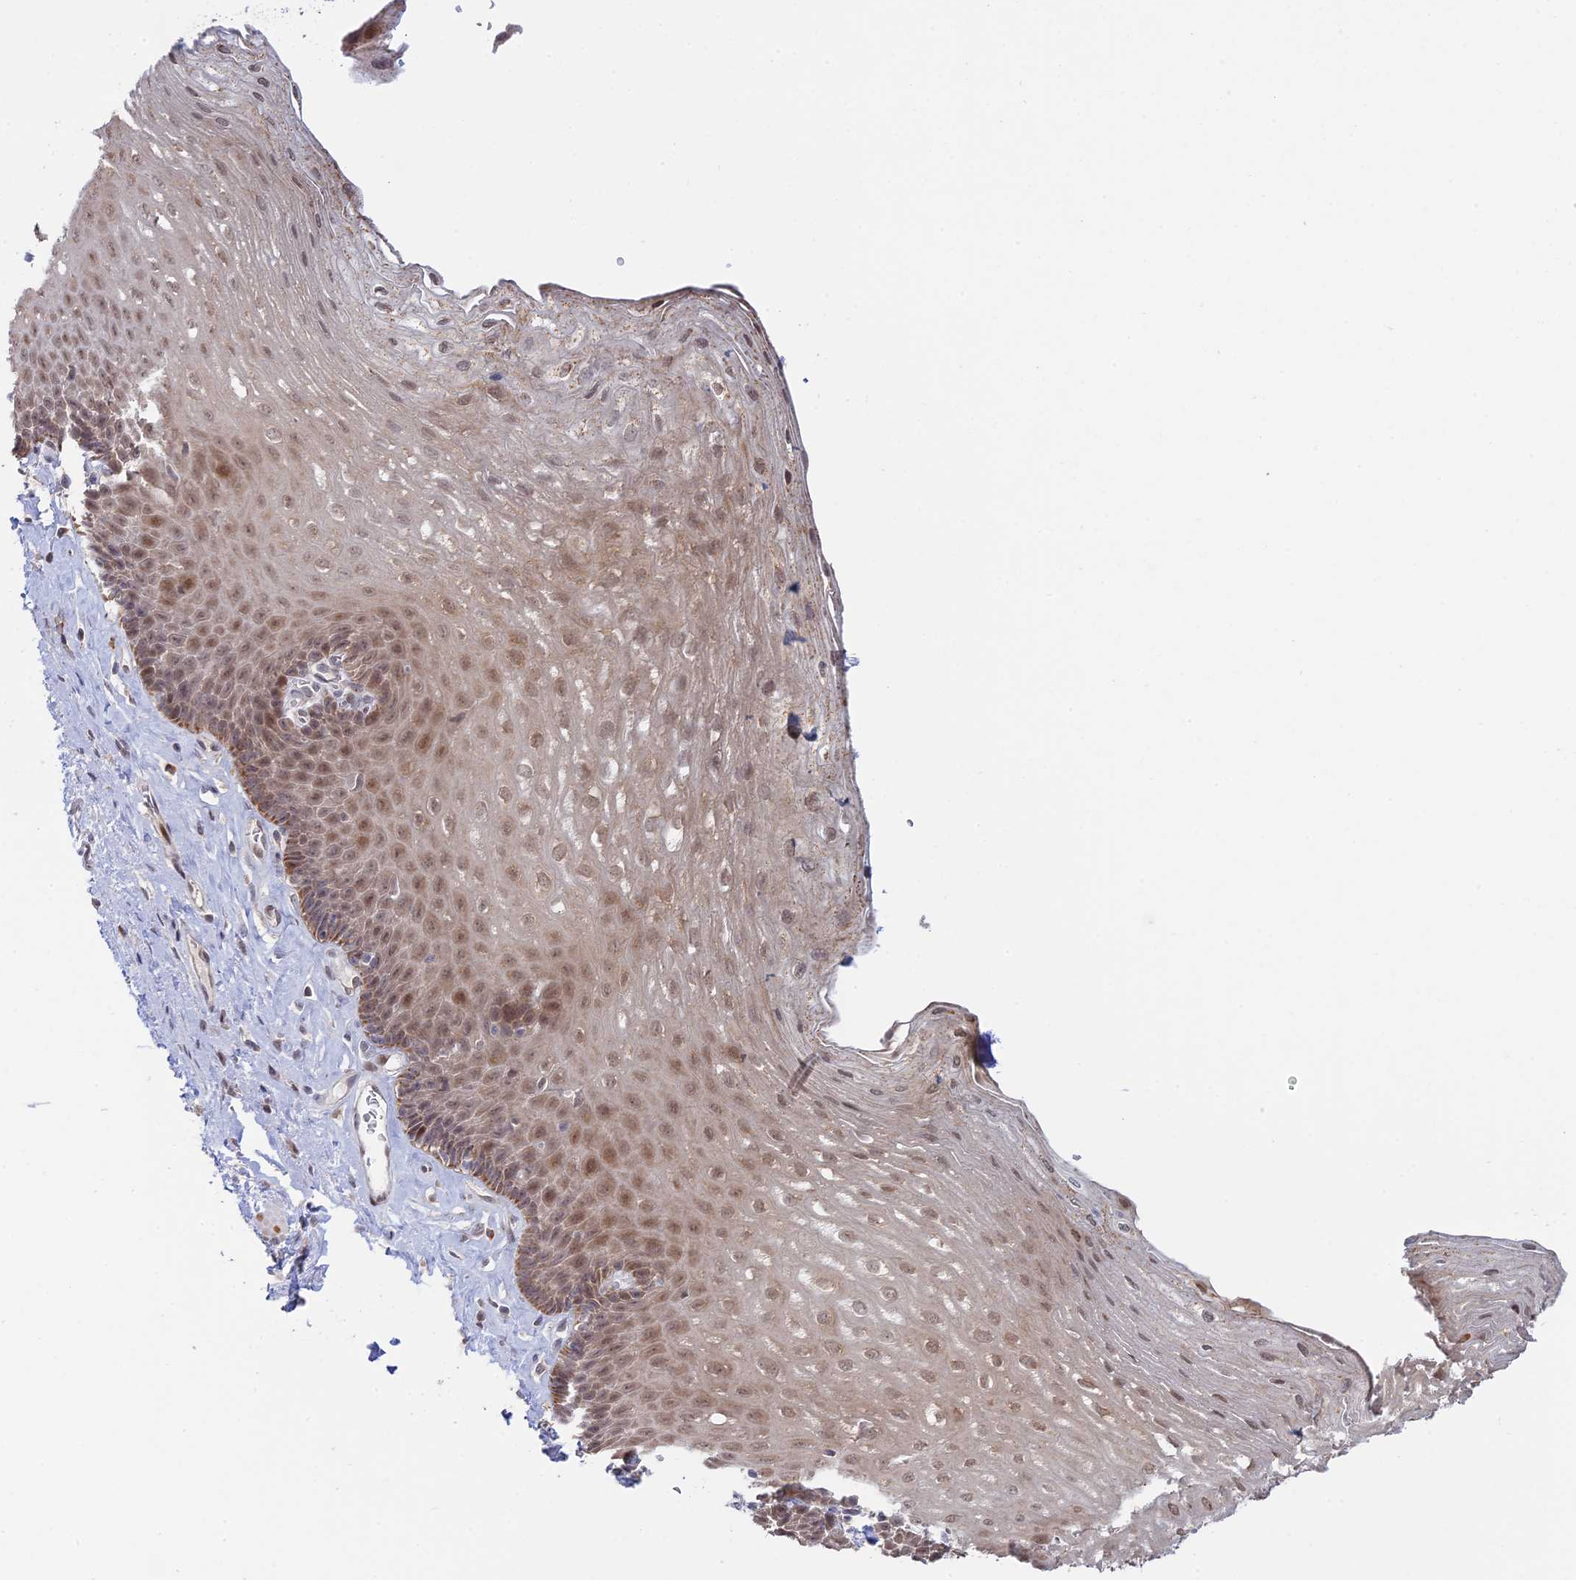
{"staining": {"intensity": "moderate", "quantity": "25%-75%", "location": "cytoplasmic/membranous,nuclear"}, "tissue": "esophagus", "cell_type": "Squamous epithelial cells", "image_type": "normal", "snomed": [{"axis": "morphology", "description": "Normal tissue, NOS"}, {"axis": "topography", "description": "Esophagus"}], "caption": "Unremarkable esophagus shows moderate cytoplasmic/membranous,nuclear positivity in about 25%-75% of squamous epithelial cells.", "gene": "GSKIP", "patient": {"sex": "female", "age": 66}}